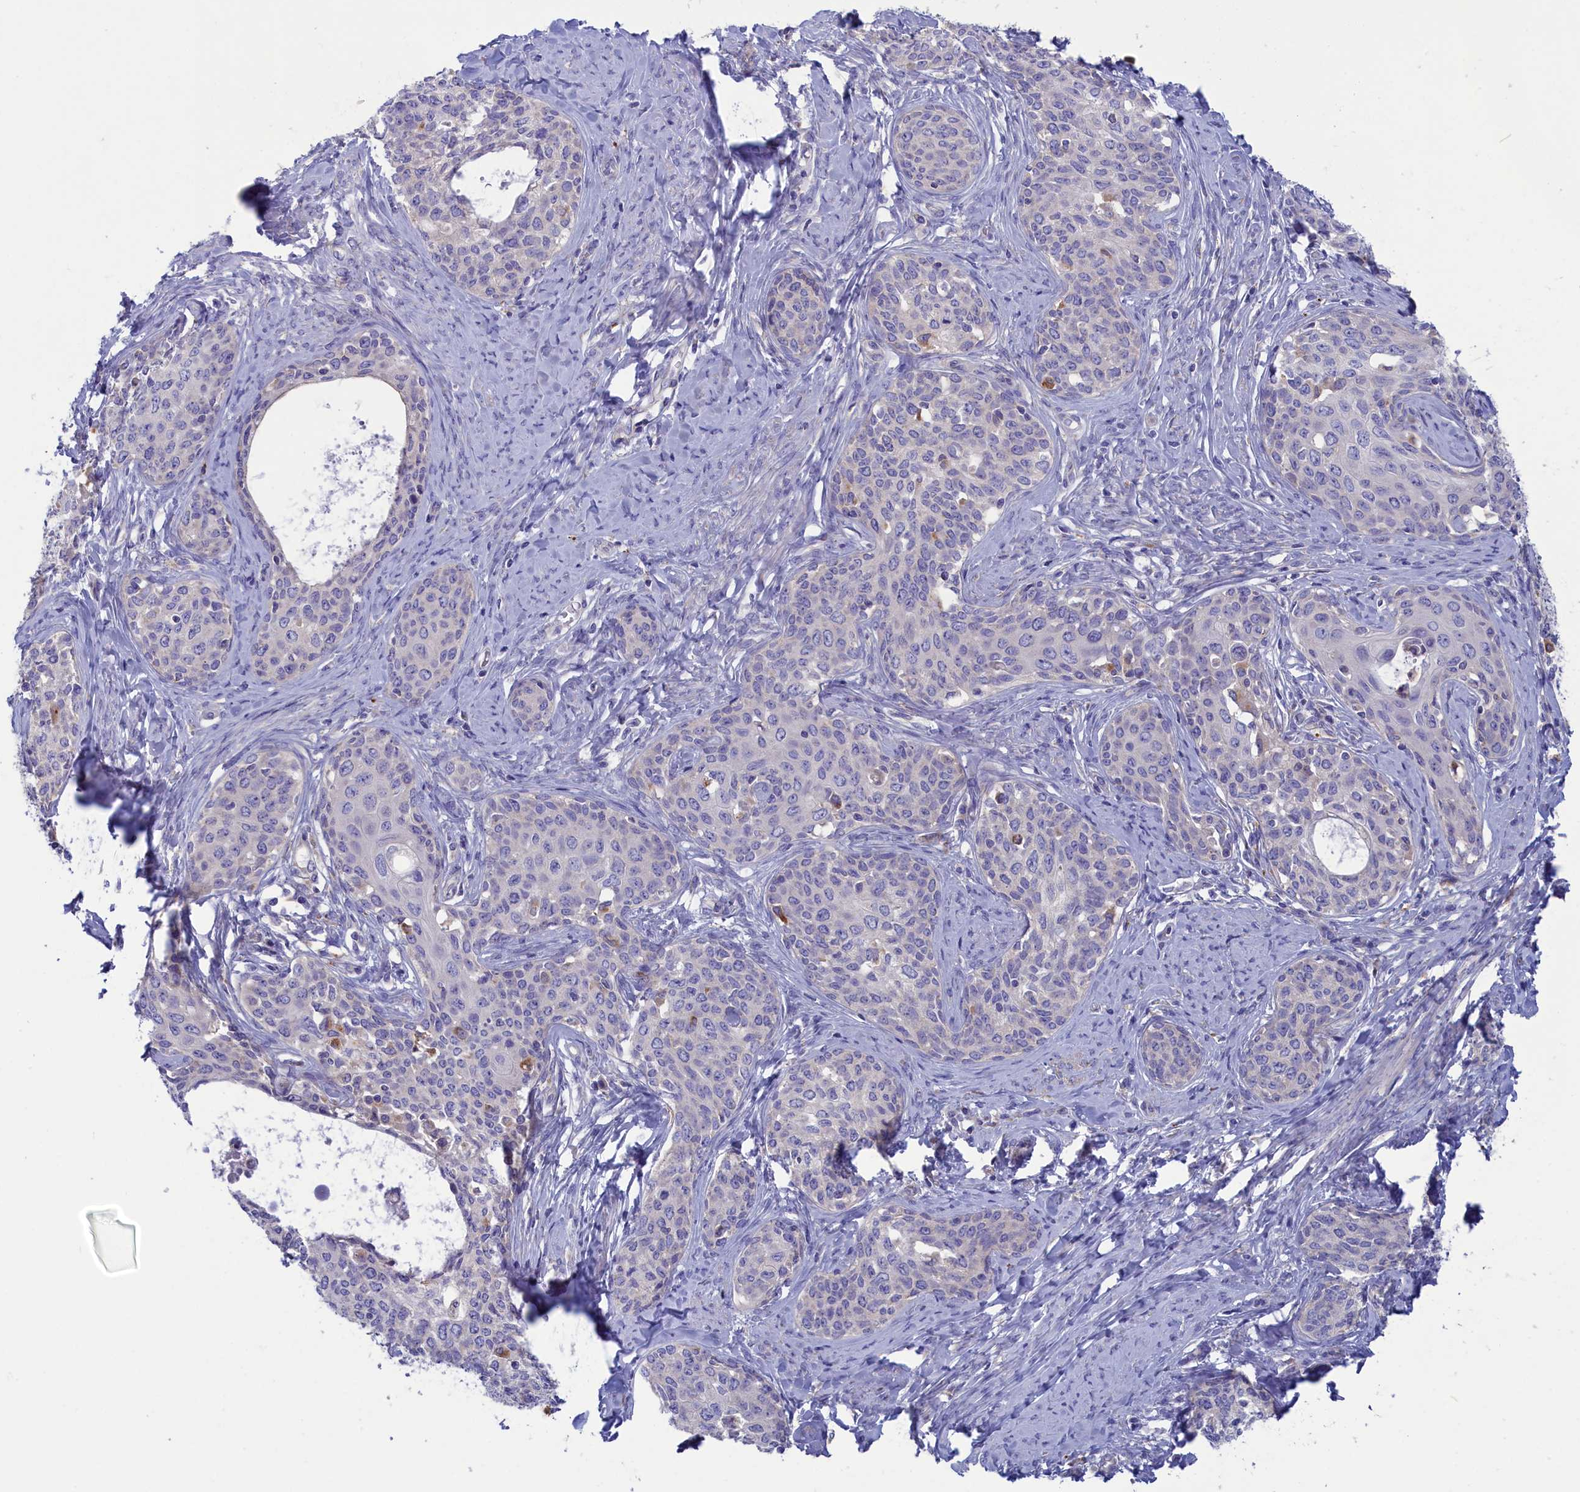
{"staining": {"intensity": "negative", "quantity": "none", "location": "none"}, "tissue": "cervical cancer", "cell_type": "Tumor cells", "image_type": "cancer", "snomed": [{"axis": "morphology", "description": "Squamous cell carcinoma, NOS"}, {"axis": "morphology", "description": "Adenocarcinoma, NOS"}, {"axis": "topography", "description": "Cervix"}], "caption": "Immunohistochemistry of cervical cancer demonstrates no positivity in tumor cells. (Stains: DAB IHC with hematoxylin counter stain, Microscopy: brightfield microscopy at high magnification).", "gene": "WDR6", "patient": {"sex": "female", "age": 52}}